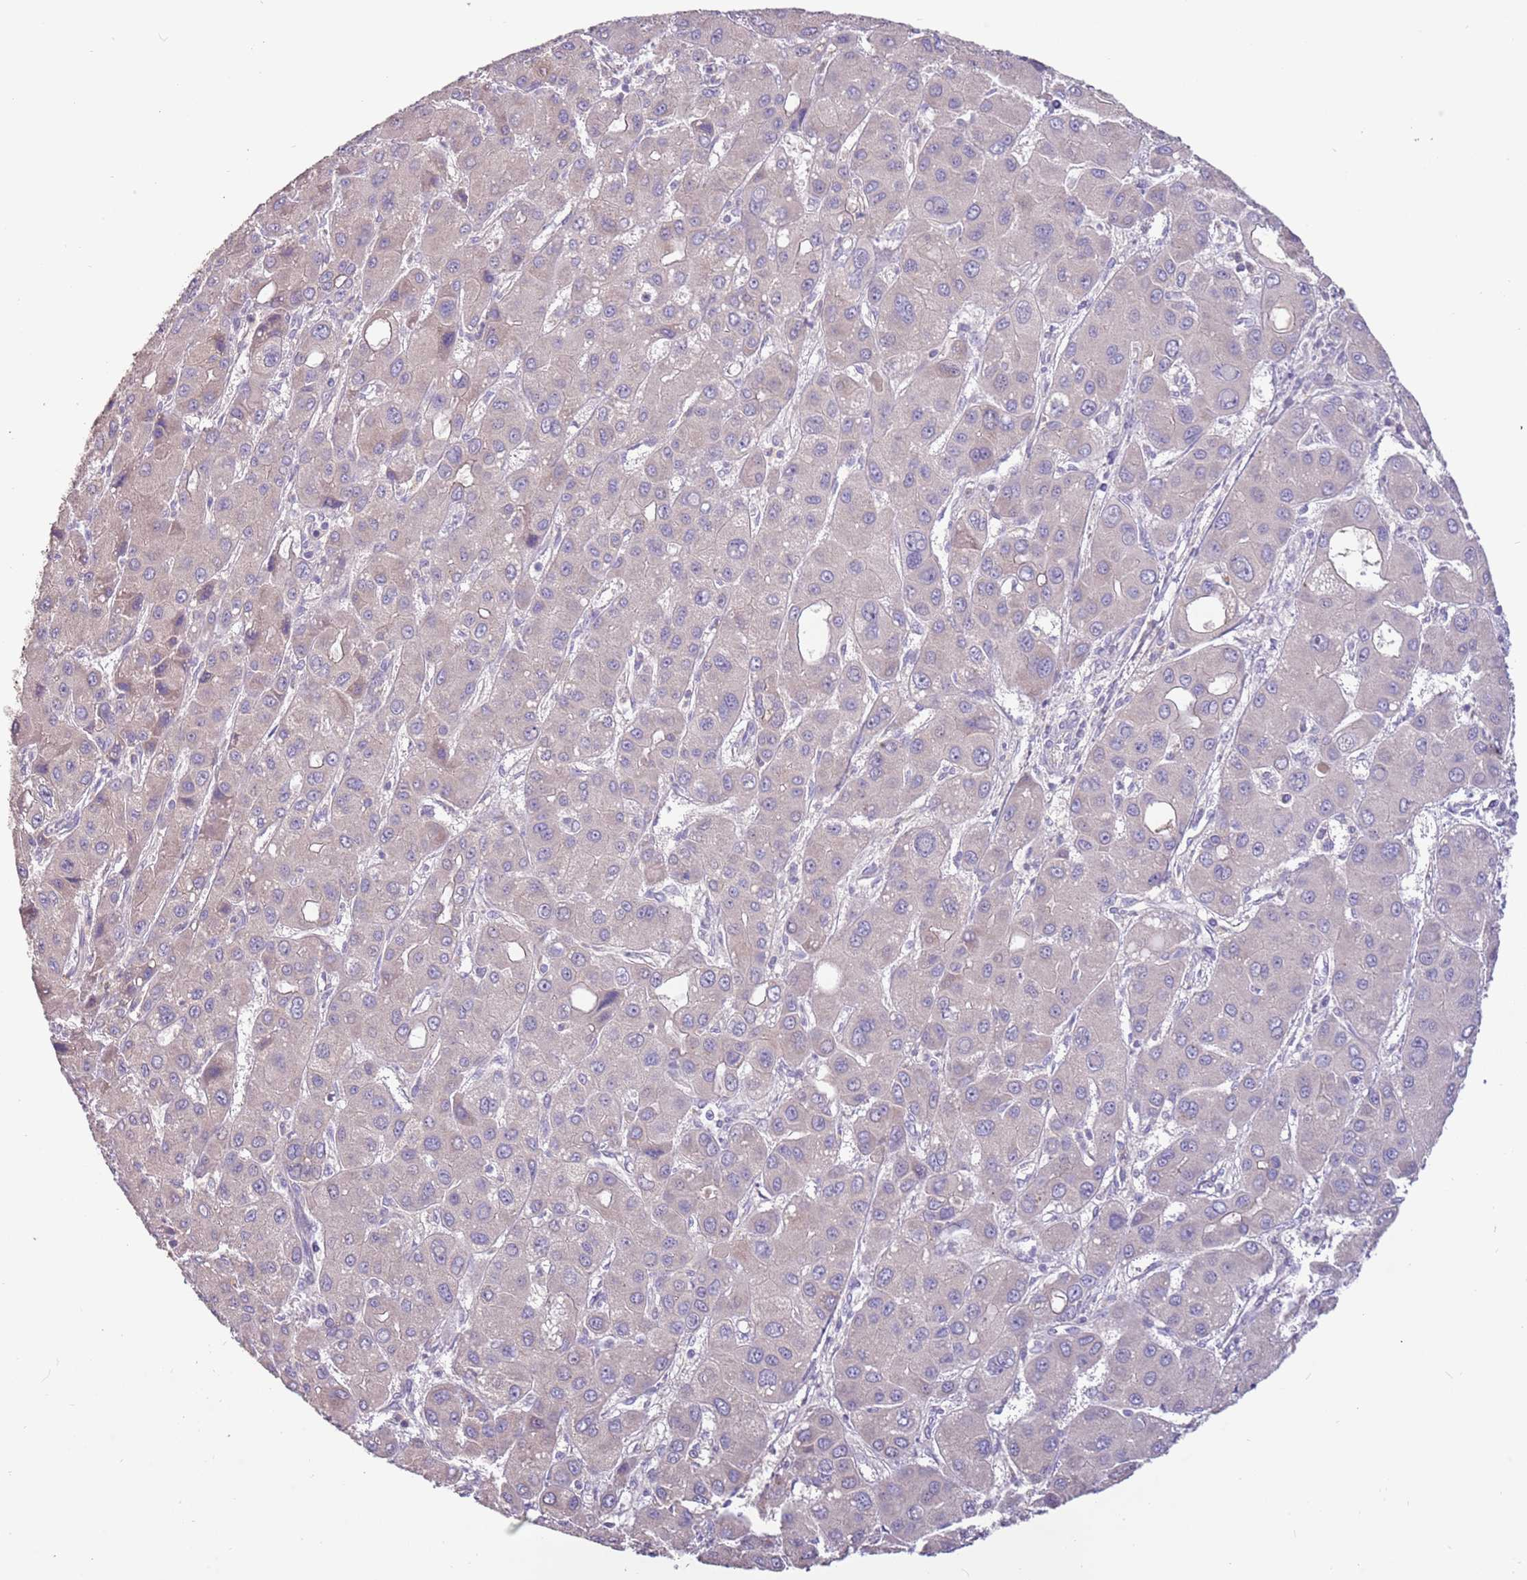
{"staining": {"intensity": "negative", "quantity": "none", "location": "none"}, "tissue": "liver cancer", "cell_type": "Tumor cells", "image_type": "cancer", "snomed": [{"axis": "morphology", "description": "Carcinoma, Hepatocellular, NOS"}, {"axis": "topography", "description": "Liver"}], "caption": "Tumor cells are negative for brown protein staining in liver hepatocellular carcinoma.", "gene": "TRMO", "patient": {"sex": "male", "age": 55}}